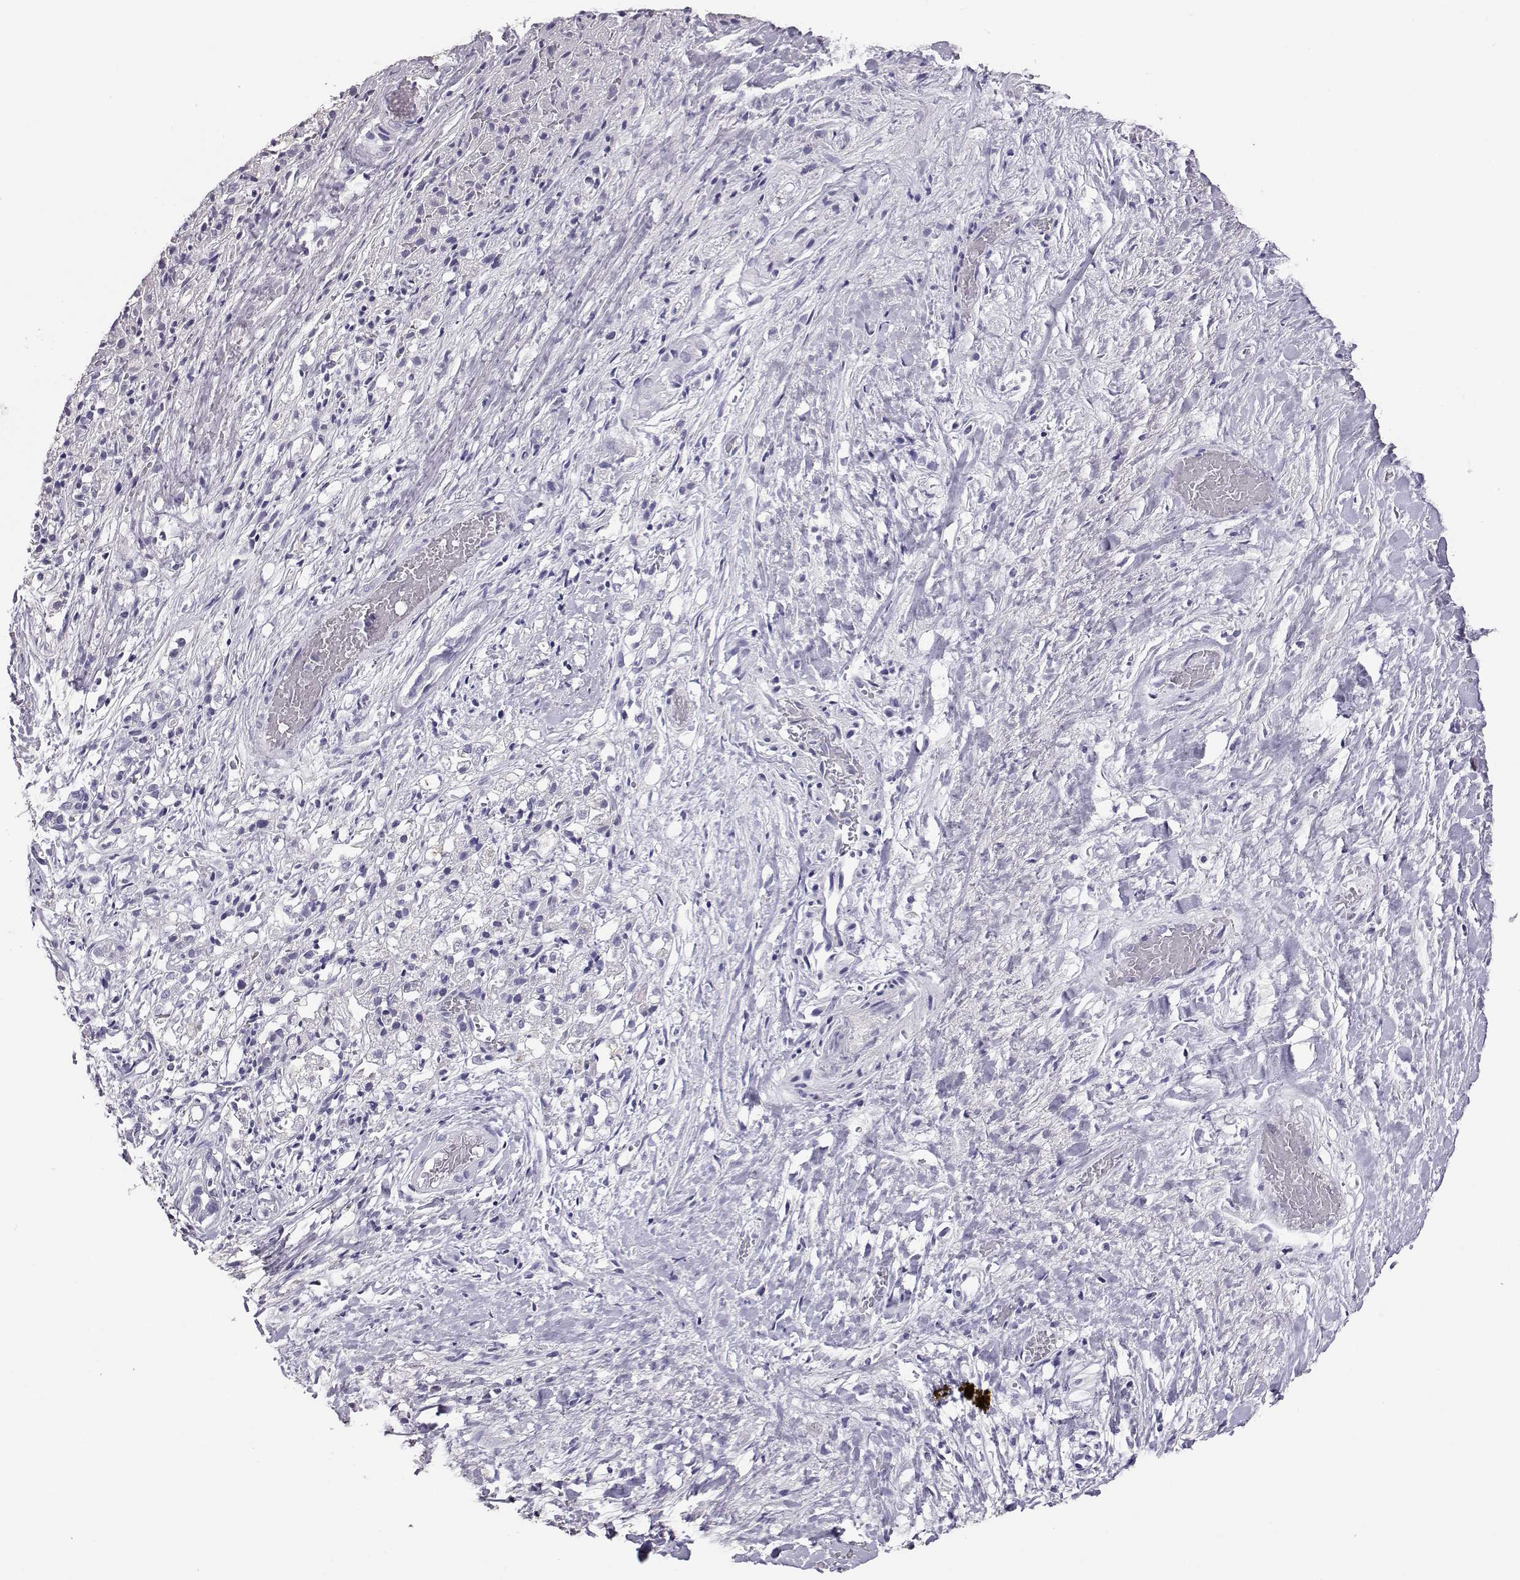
{"staining": {"intensity": "negative", "quantity": "none", "location": "none"}, "tissue": "liver cancer", "cell_type": "Tumor cells", "image_type": "cancer", "snomed": [{"axis": "morphology", "description": "Cholangiocarcinoma"}, {"axis": "topography", "description": "Liver"}], "caption": "This is a image of IHC staining of liver cholangiocarcinoma, which shows no expression in tumor cells.", "gene": "AKR1B1", "patient": {"sex": "female", "age": 52}}